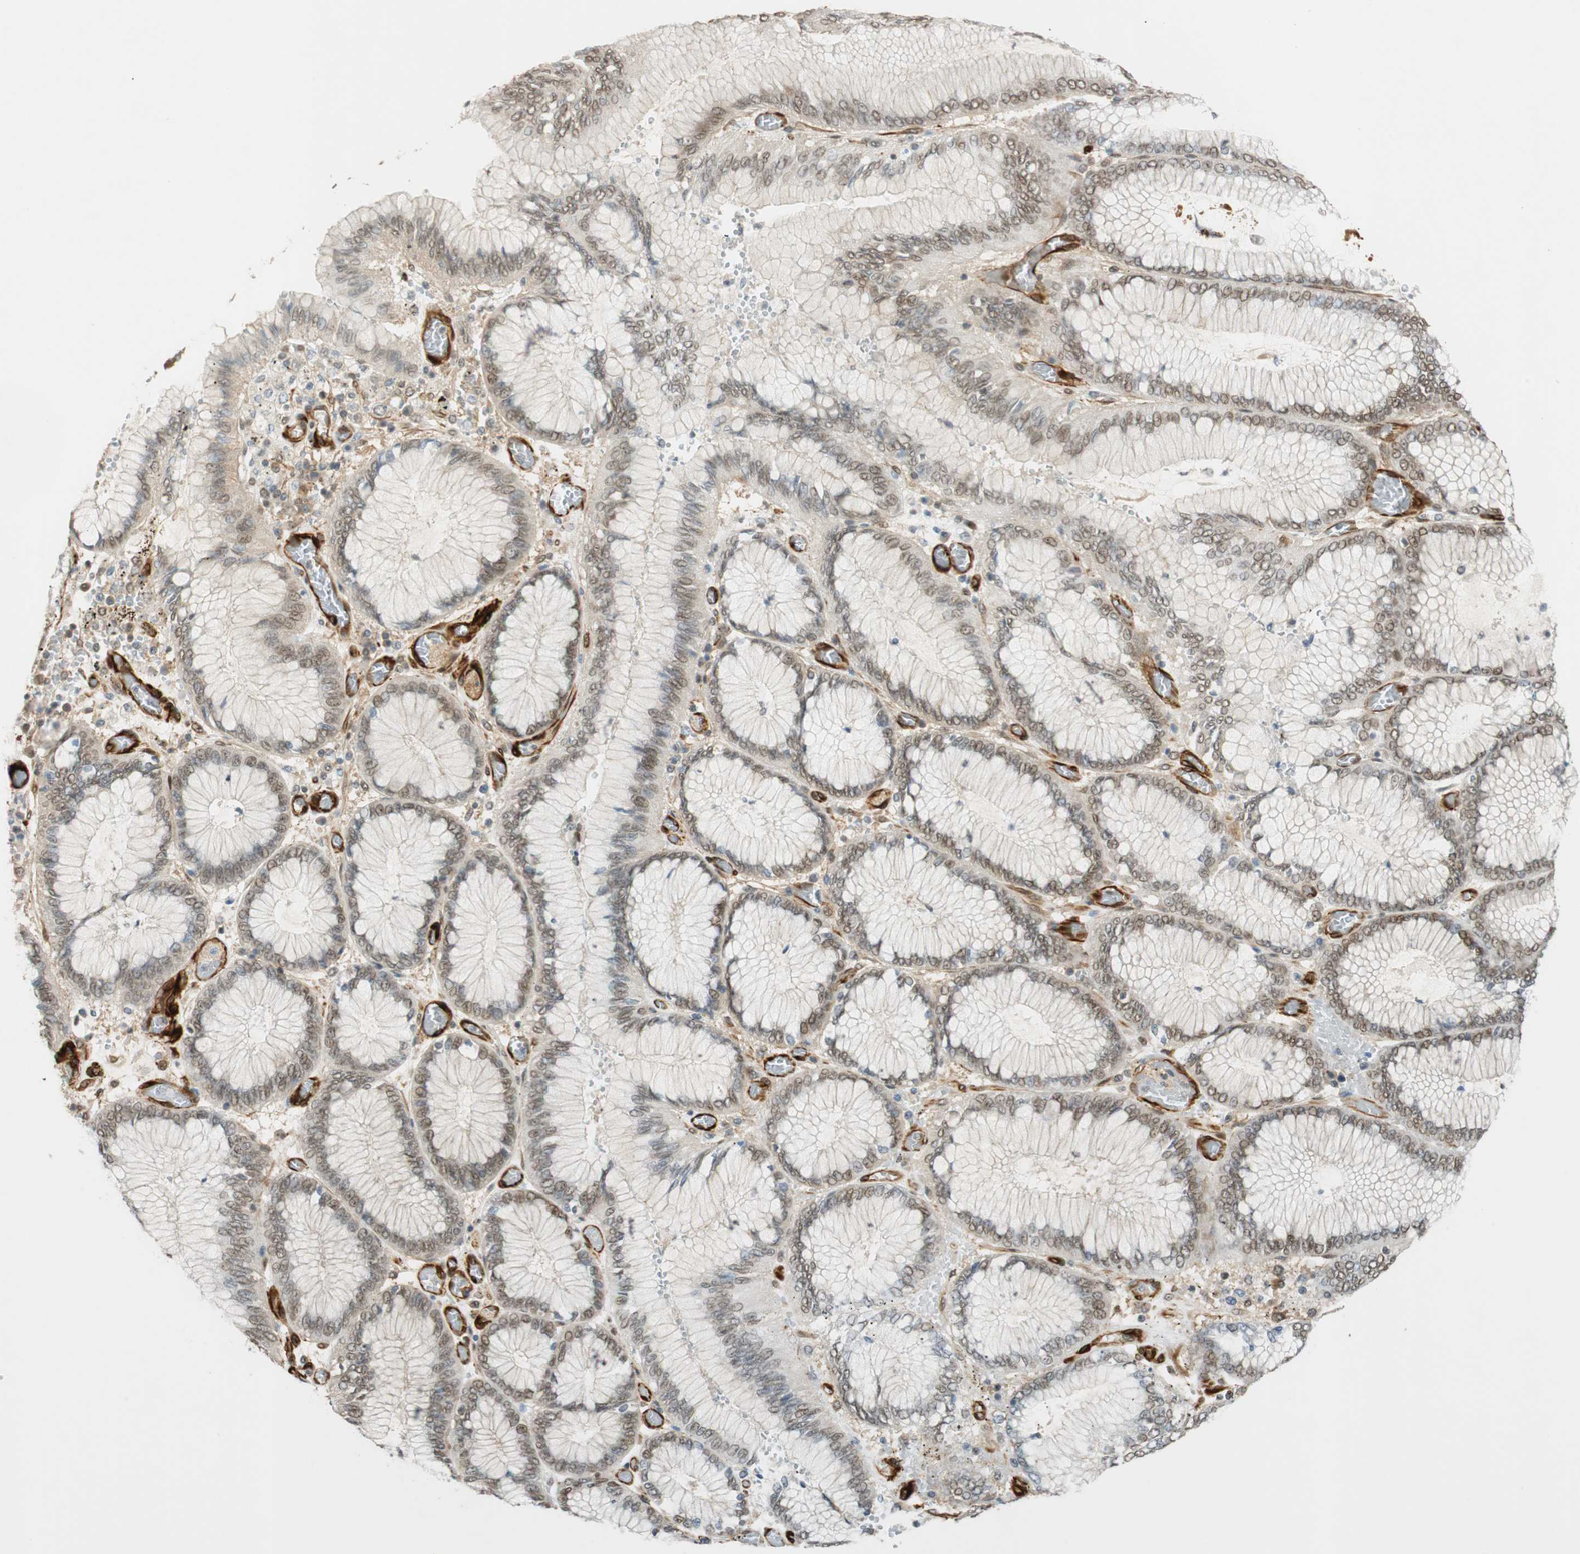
{"staining": {"intensity": "negative", "quantity": "none", "location": "none"}, "tissue": "stomach cancer", "cell_type": "Tumor cells", "image_type": "cancer", "snomed": [{"axis": "morphology", "description": "Normal tissue, NOS"}, {"axis": "morphology", "description": "Adenocarcinoma, NOS"}, {"axis": "topography", "description": "Stomach, upper"}, {"axis": "topography", "description": "Stomach"}], "caption": "This is a histopathology image of IHC staining of adenocarcinoma (stomach), which shows no positivity in tumor cells.", "gene": "NES", "patient": {"sex": "male", "age": 76}}